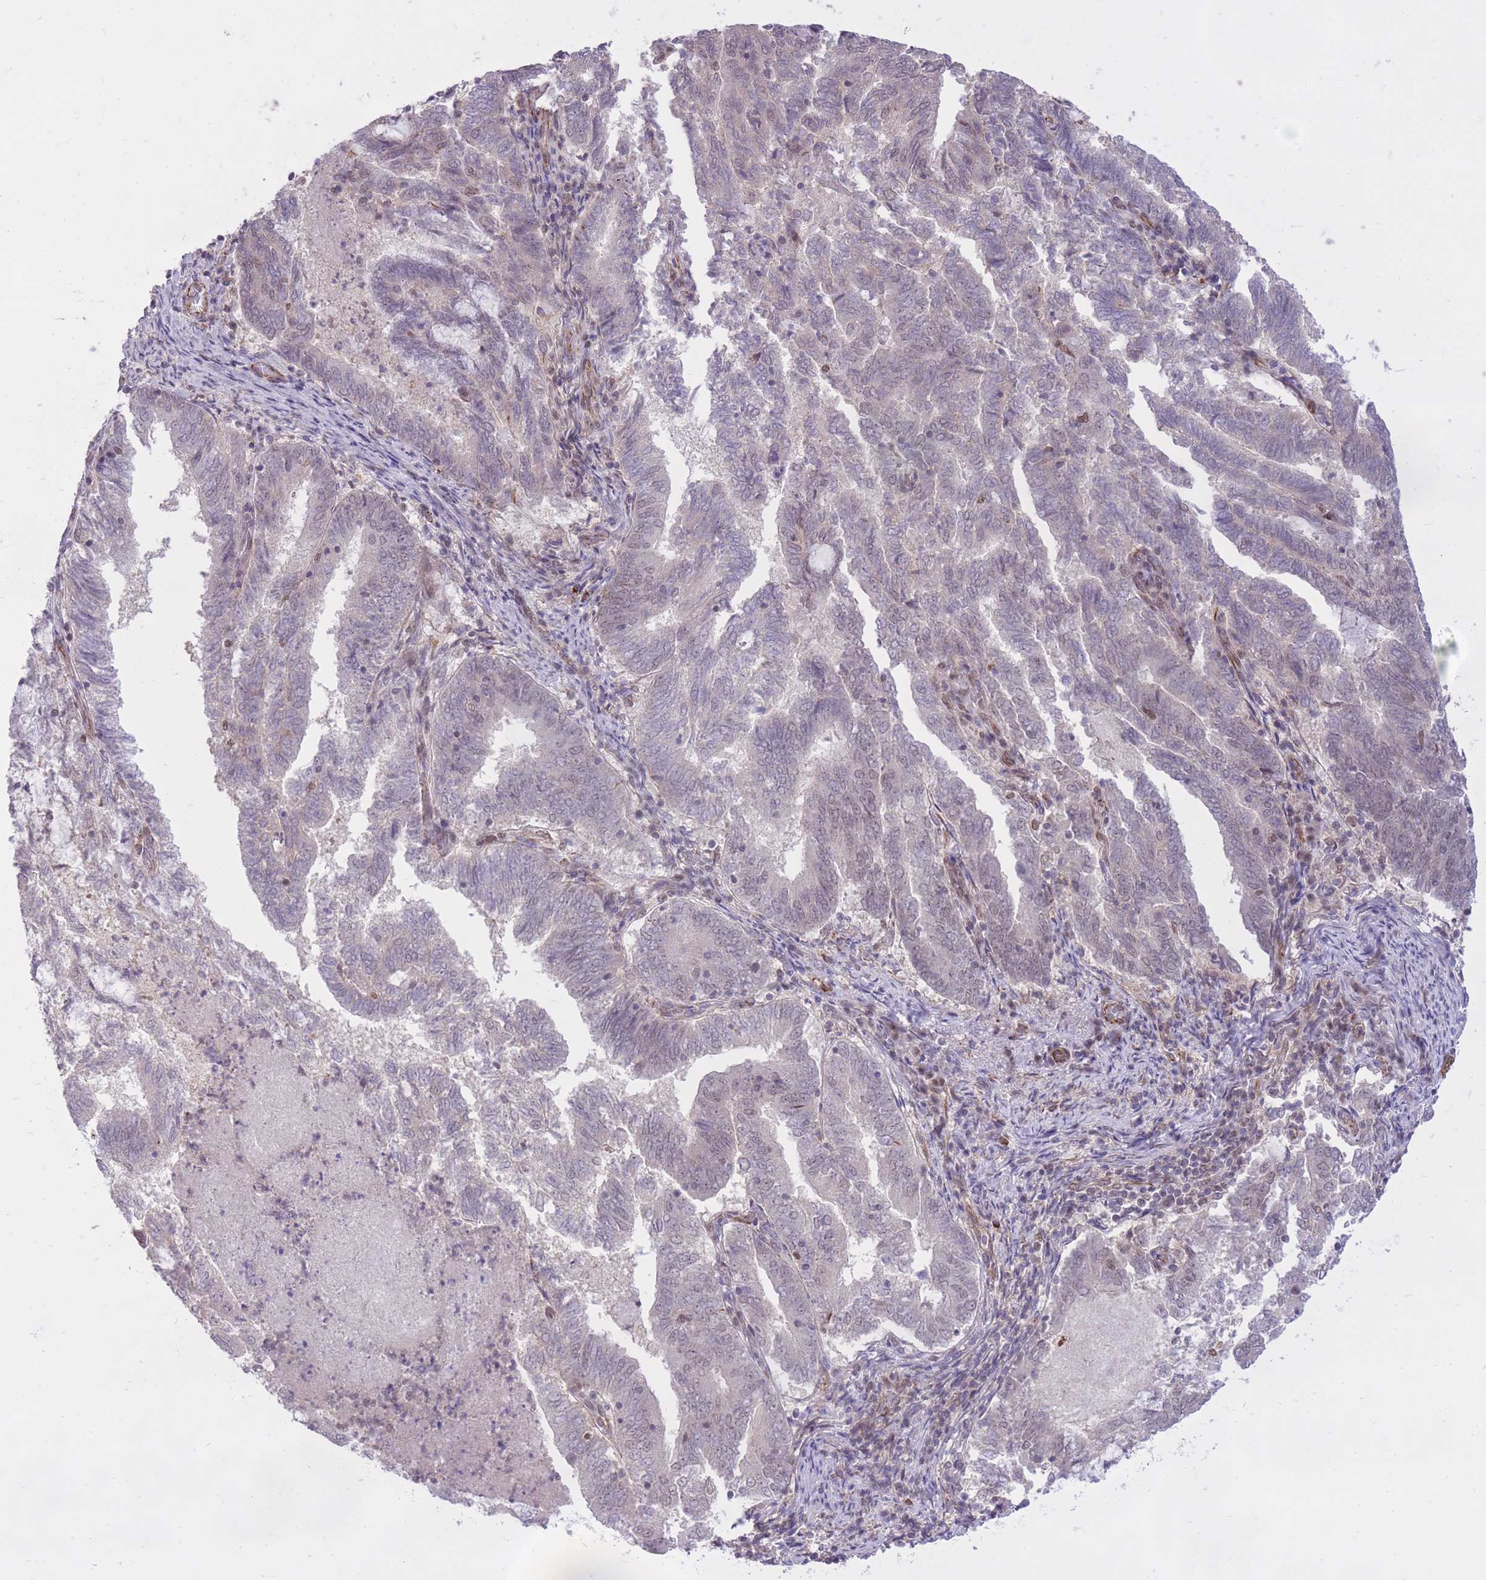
{"staining": {"intensity": "negative", "quantity": "none", "location": "none"}, "tissue": "endometrial cancer", "cell_type": "Tumor cells", "image_type": "cancer", "snomed": [{"axis": "morphology", "description": "Adenocarcinoma, NOS"}, {"axis": "topography", "description": "Endometrium"}], "caption": "High magnification brightfield microscopy of adenocarcinoma (endometrial) stained with DAB (3,3'-diaminobenzidine) (brown) and counterstained with hematoxylin (blue): tumor cells show no significant positivity. Brightfield microscopy of immunohistochemistry stained with DAB (brown) and hematoxylin (blue), captured at high magnification.", "gene": "ELL", "patient": {"sex": "female", "age": 80}}